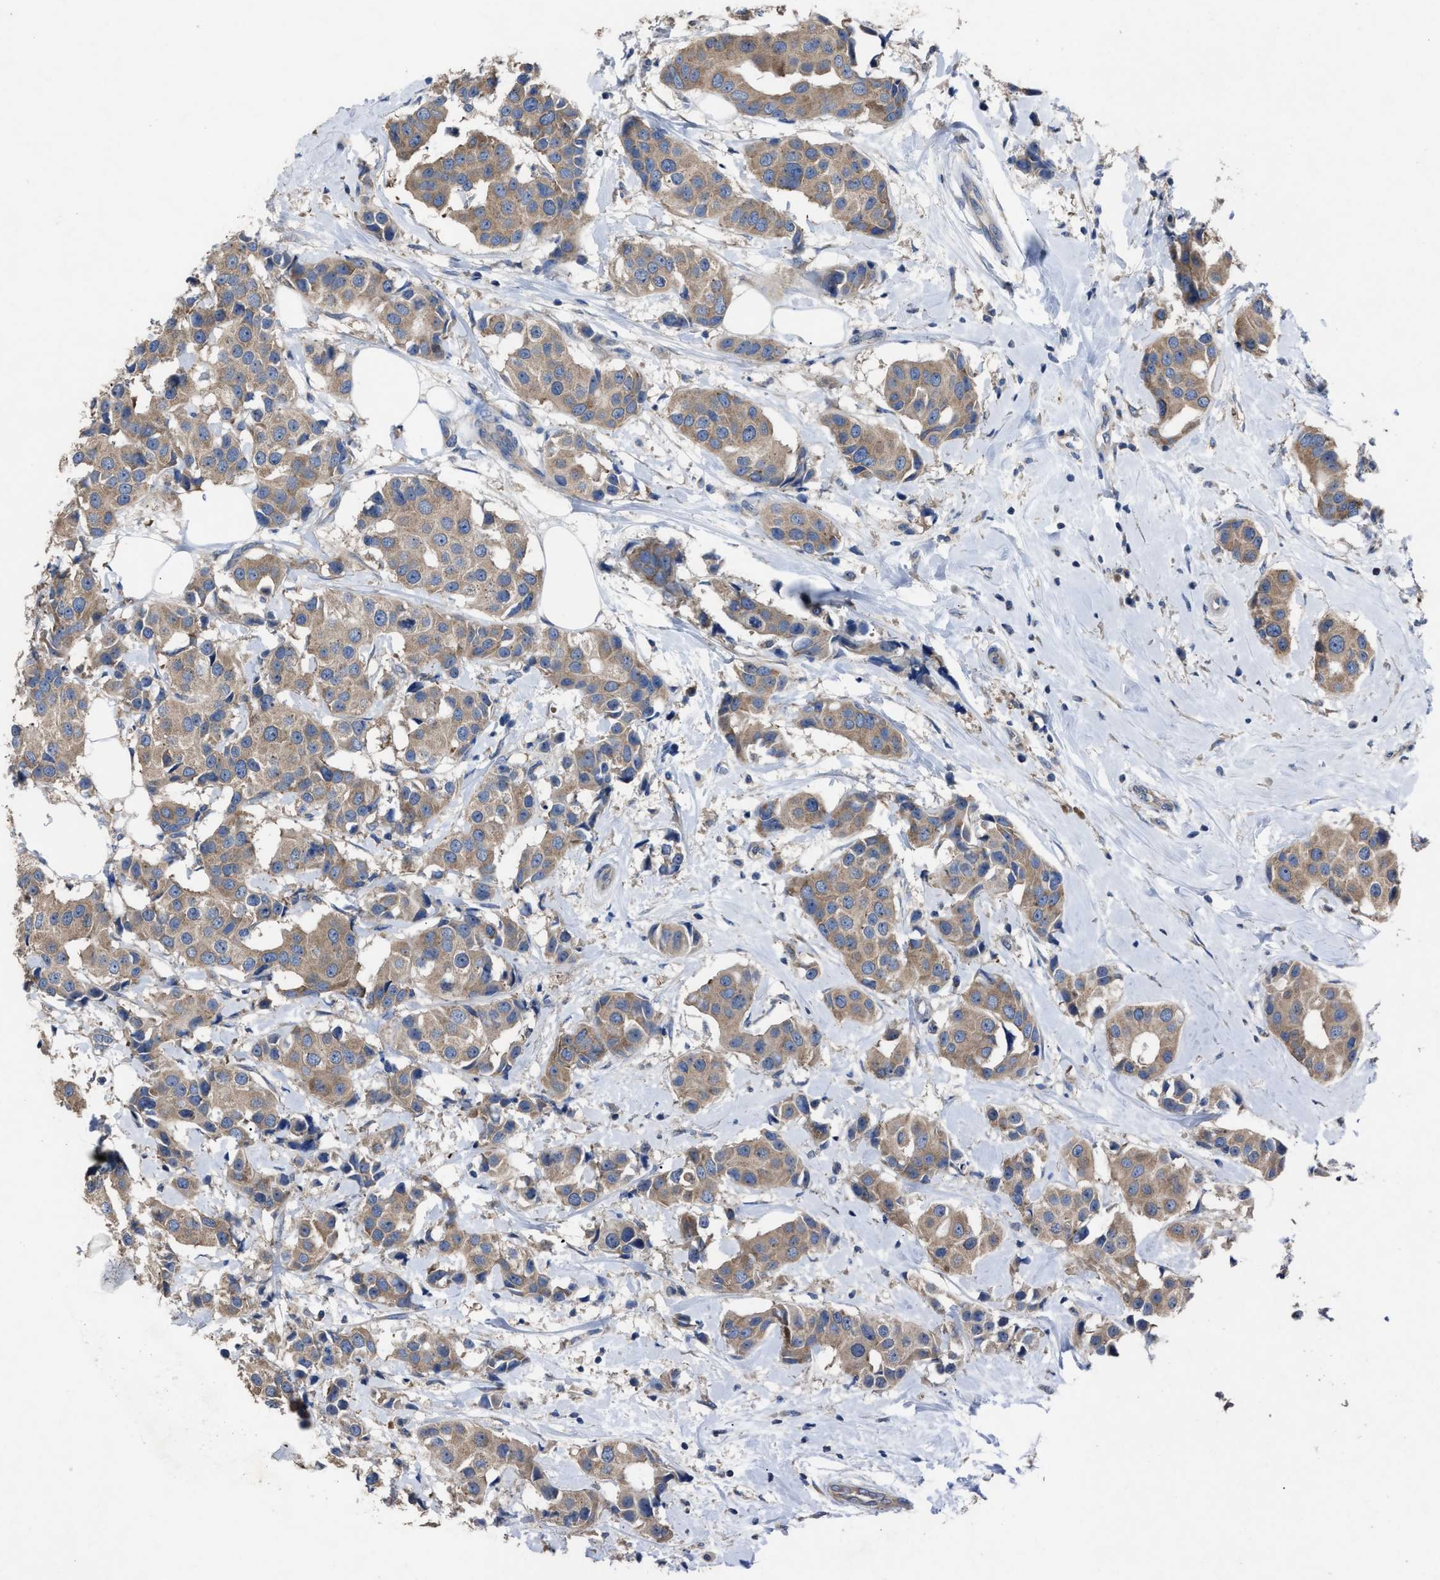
{"staining": {"intensity": "moderate", "quantity": ">75%", "location": "cytoplasmic/membranous"}, "tissue": "breast cancer", "cell_type": "Tumor cells", "image_type": "cancer", "snomed": [{"axis": "morphology", "description": "Normal tissue, NOS"}, {"axis": "morphology", "description": "Duct carcinoma"}, {"axis": "topography", "description": "Breast"}], "caption": "About >75% of tumor cells in breast cancer exhibit moderate cytoplasmic/membranous protein expression as visualized by brown immunohistochemical staining.", "gene": "UPF1", "patient": {"sex": "female", "age": 39}}